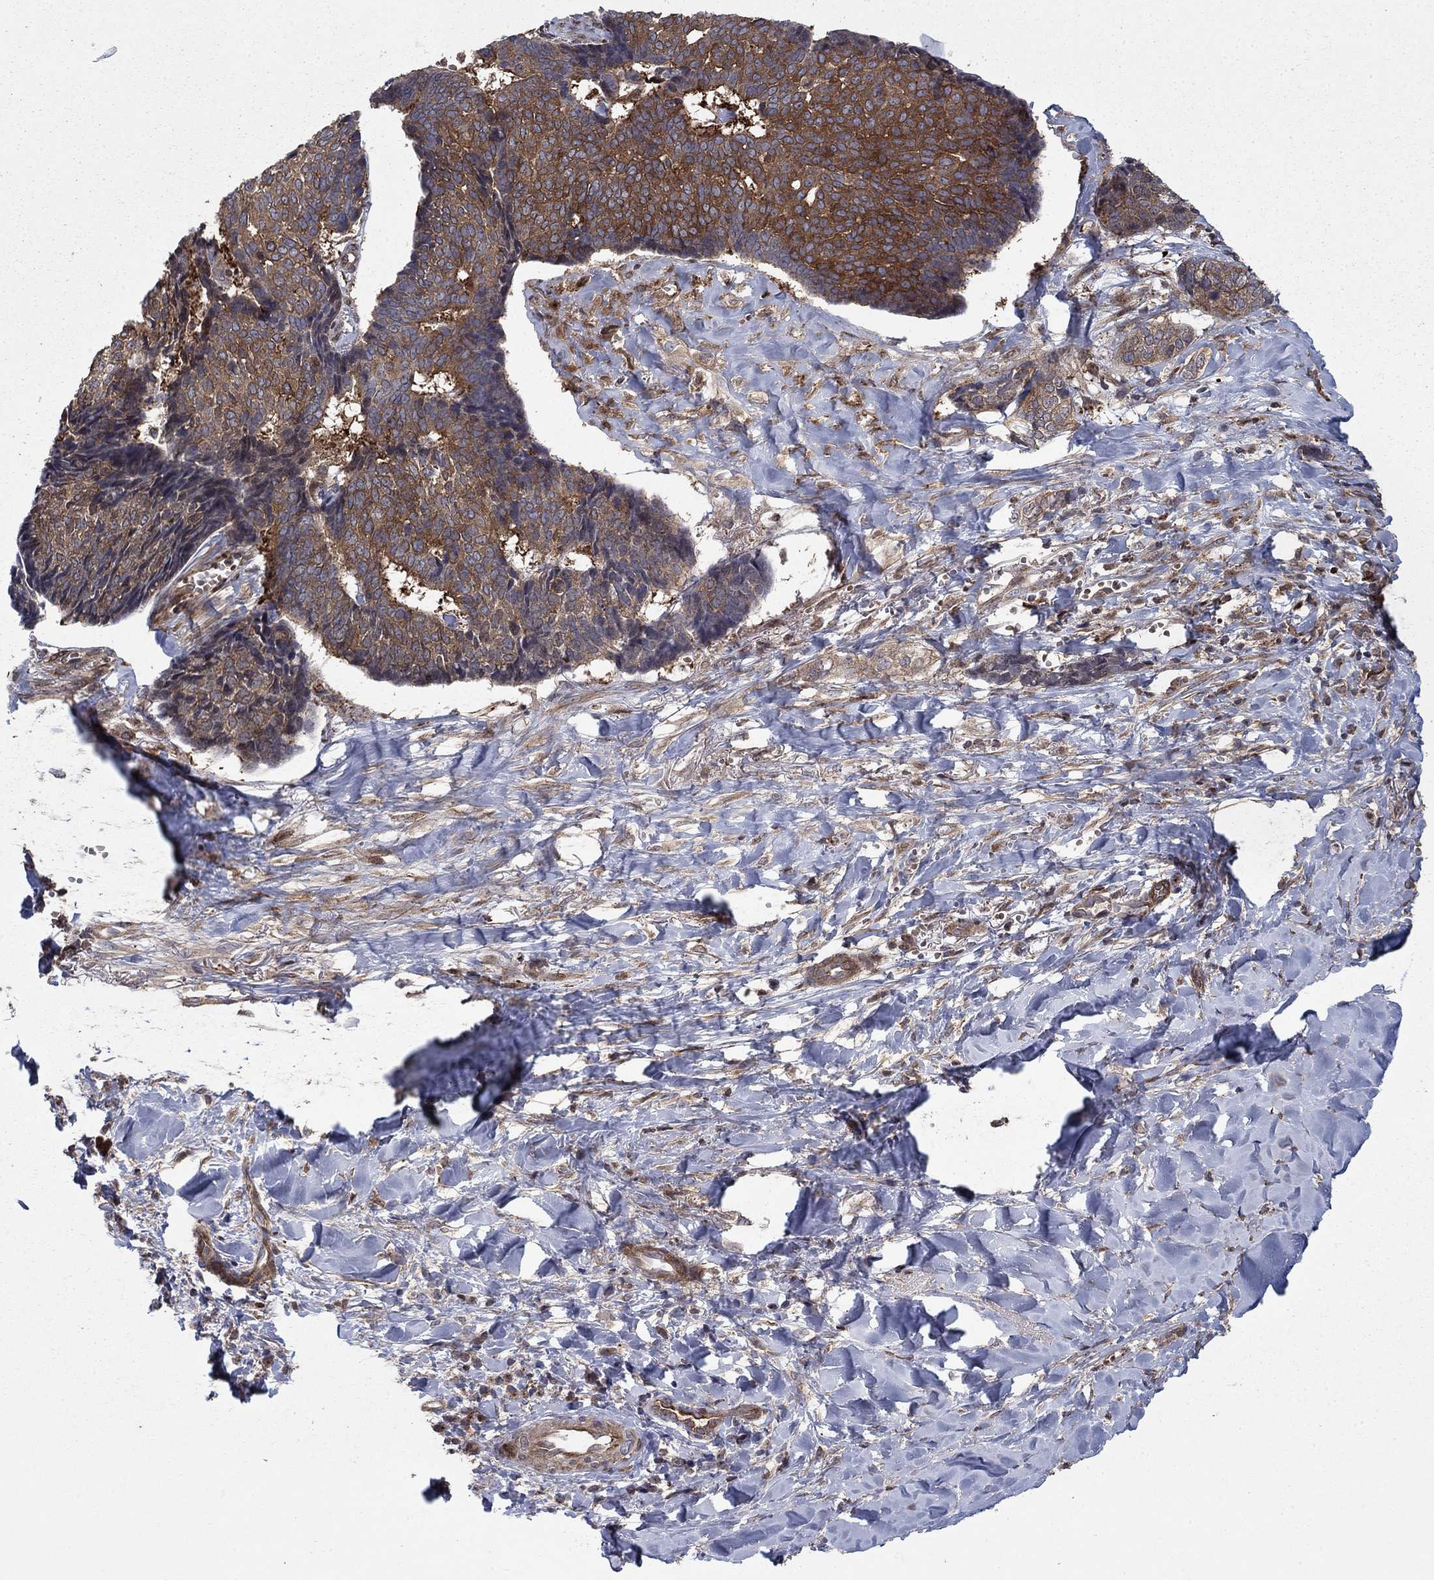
{"staining": {"intensity": "strong", "quantity": "25%-75%", "location": "cytoplasmic/membranous"}, "tissue": "skin cancer", "cell_type": "Tumor cells", "image_type": "cancer", "snomed": [{"axis": "morphology", "description": "Basal cell carcinoma"}, {"axis": "topography", "description": "Skin"}], "caption": "Immunohistochemistry histopathology image of neoplastic tissue: human skin basal cell carcinoma stained using IHC shows high levels of strong protein expression localized specifically in the cytoplasmic/membranous of tumor cells, appearing as a cytoplasmic/membranous brown color.", "gene": "HDAC4", "patient": {"sex": "male", "age": 86}}